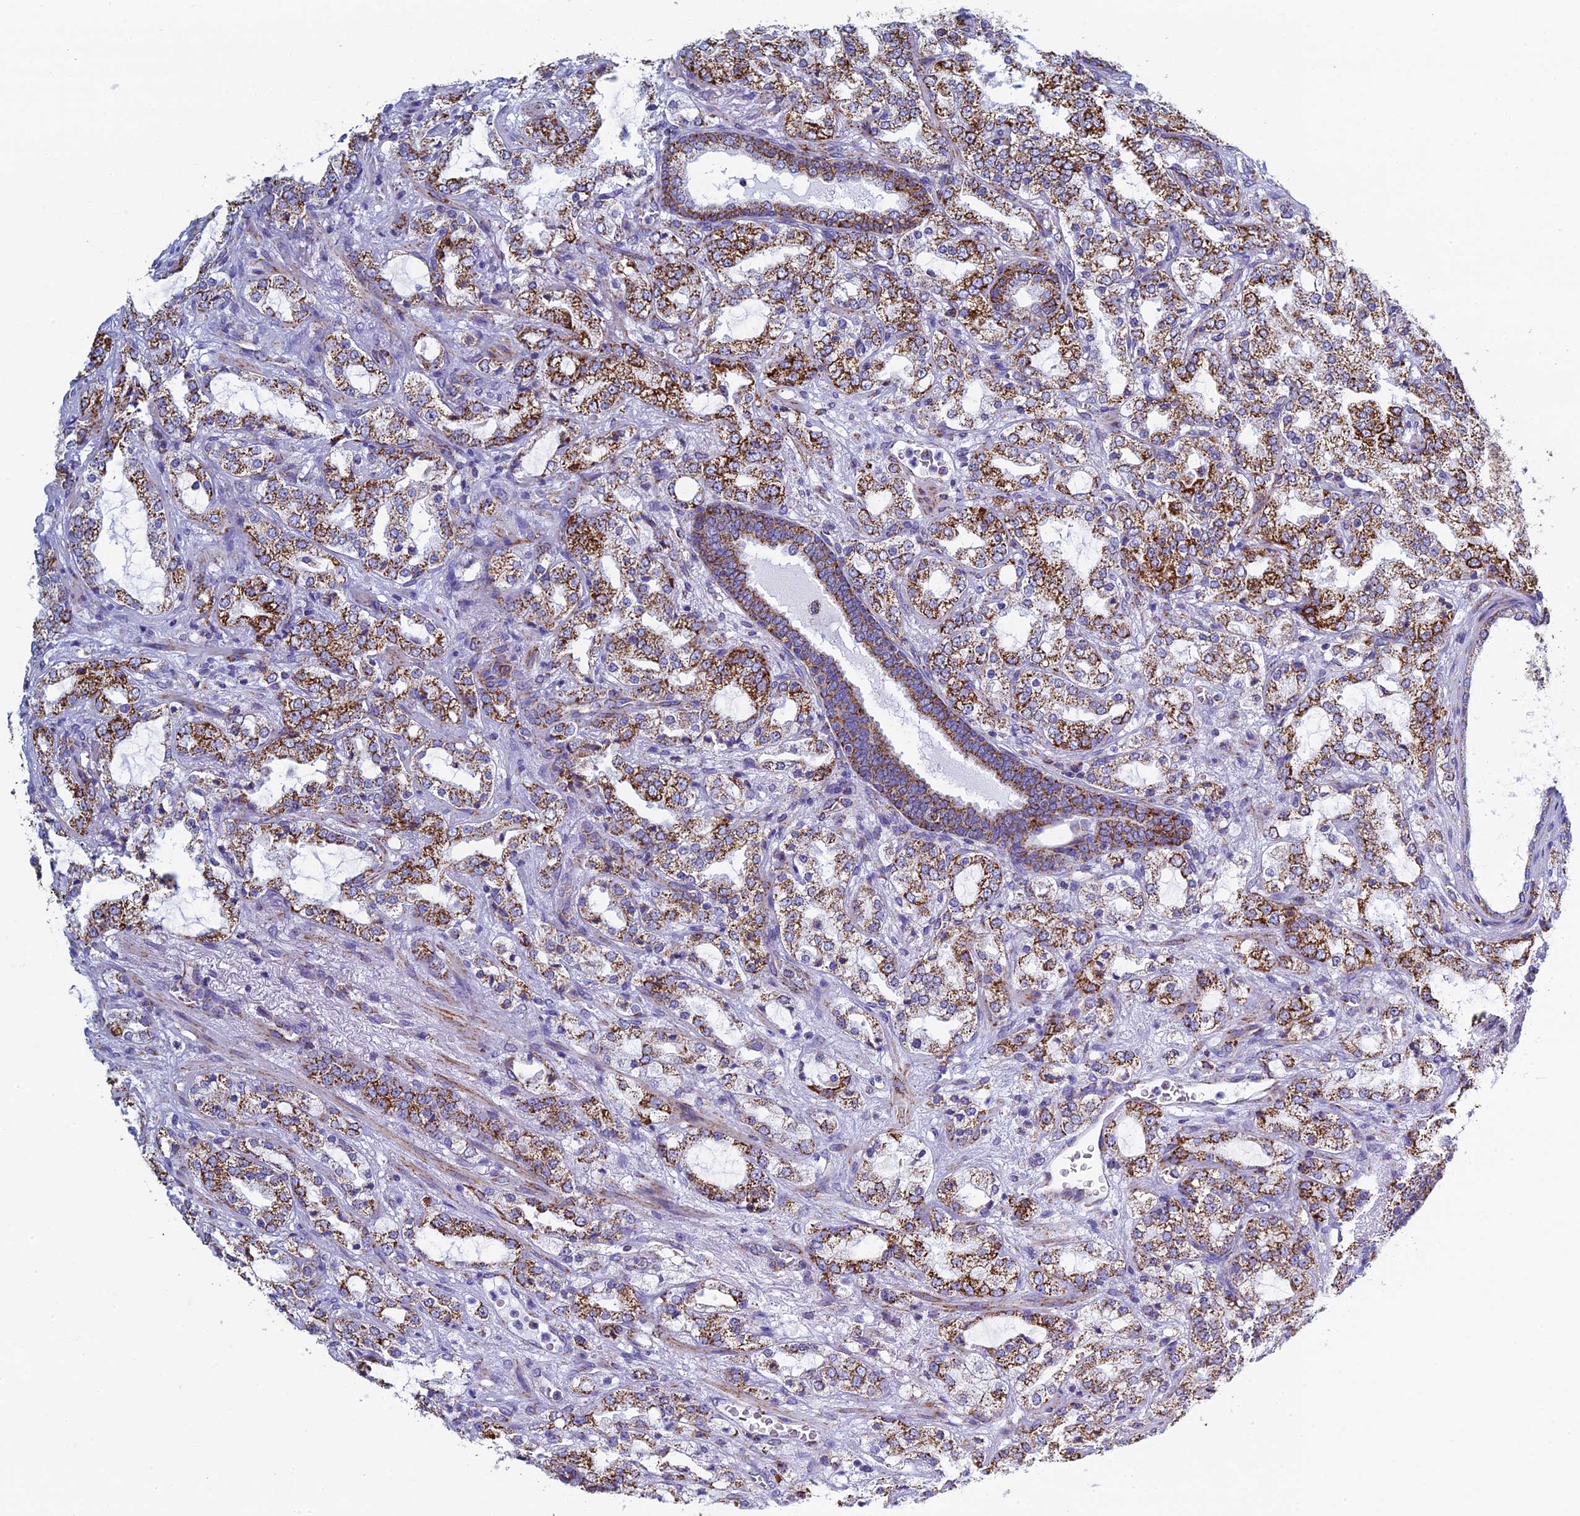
{"staining": {"intensity": "strong", "quantity": ">75%", "location": "cytoplasmic/membranous"}, "tissue": "prostate cancer", "cell_type": "Tumor cells", "image_type": "cancer", "snomed": [{"axis": "morphology", "description": "Adenocarcinoma, High grade"}, {"axis": "topography", "description": "Prostate"}], "caption": "The micrograph demonstrates immunohistochemical staining of prostate cancer (adenocarcinoma (high-grade)). There is strong cytoplasmic/membranous positivity is seen in approximately >75% of tumor cells.", "gene": "UQCRFS1", "patient": {"sex": "male", "age": 64}}